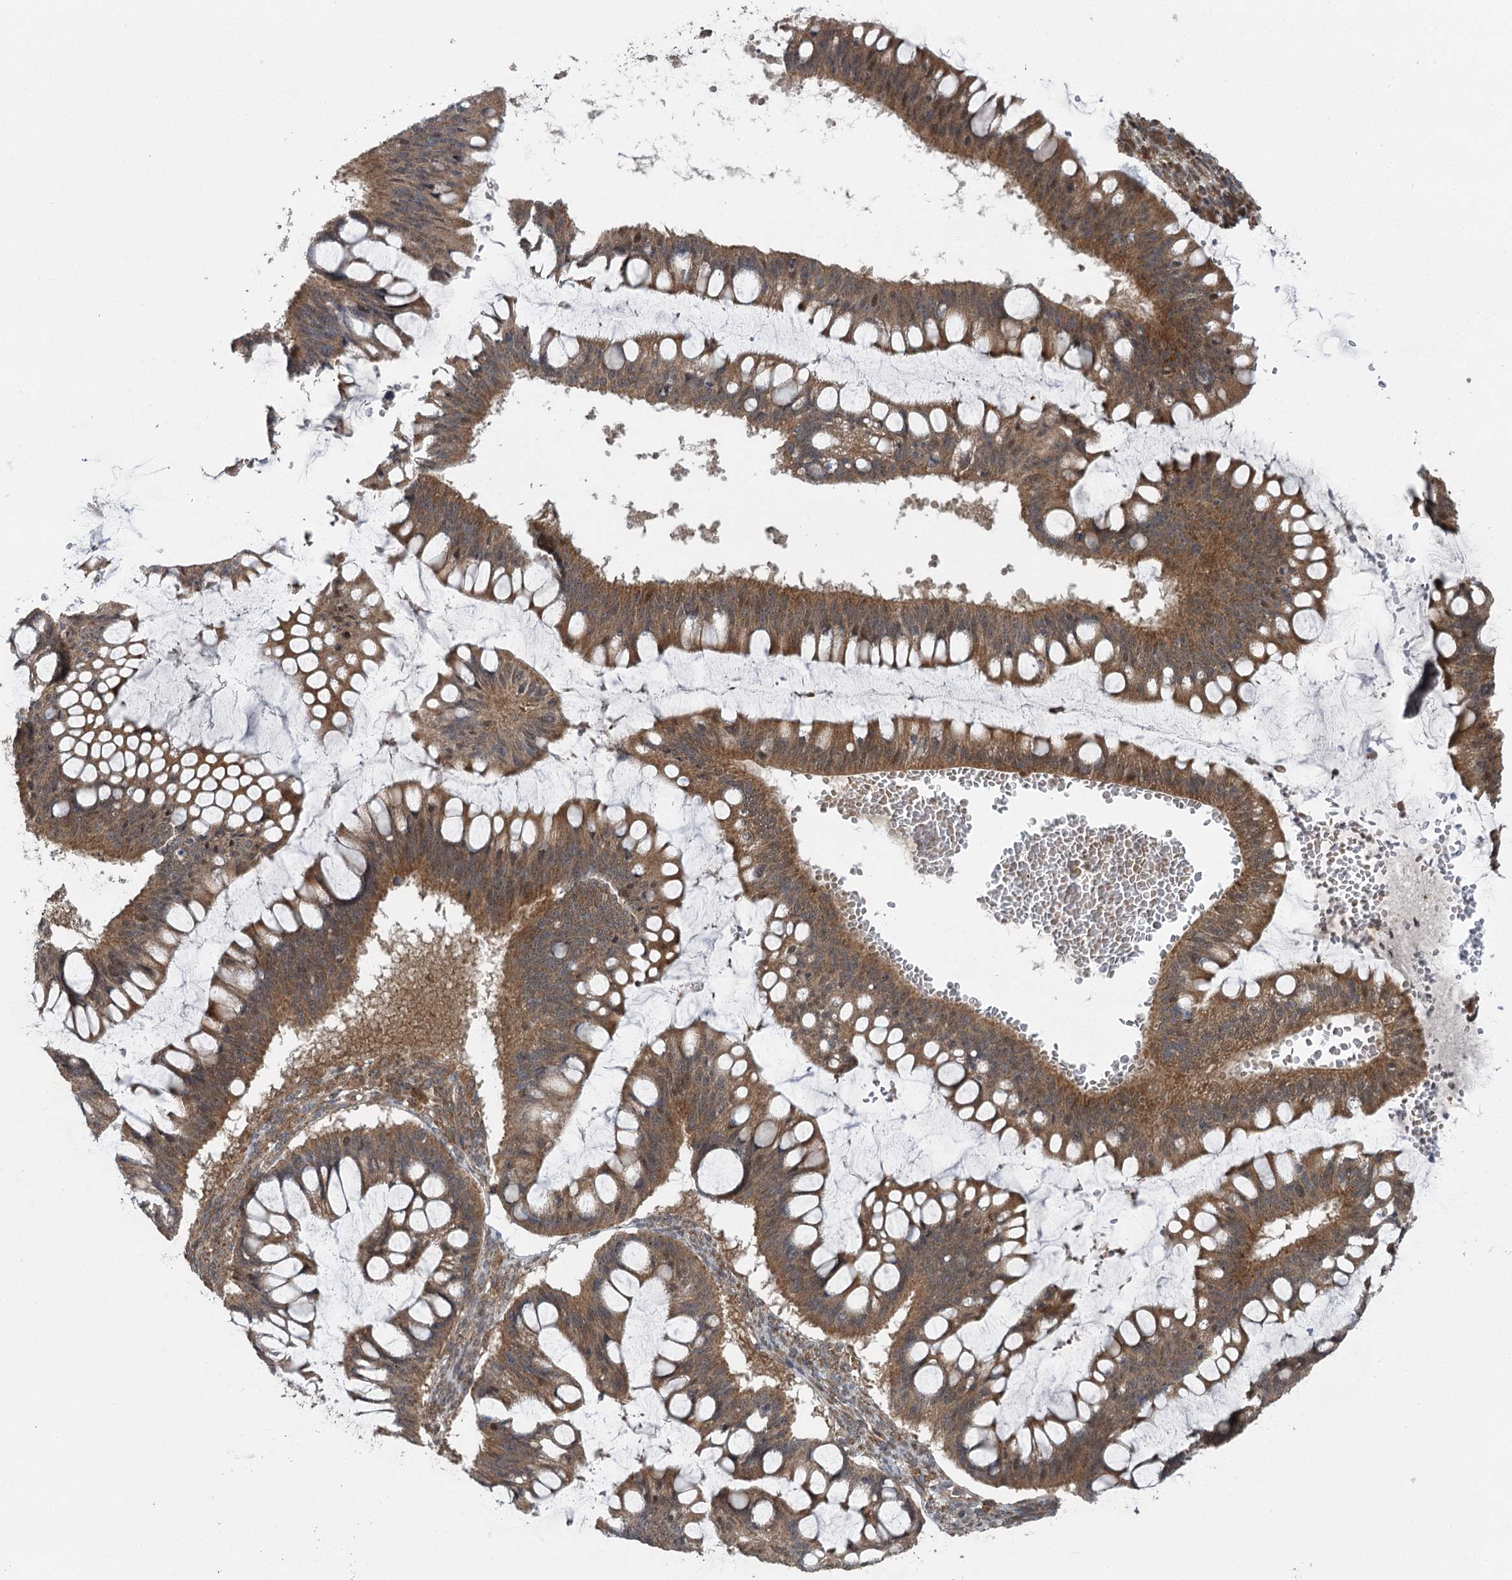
{"staining": {"intensity": "moderate", "quantity": ">75%", "location": "cytoplasmic/membranous"}, "tissue": "ovarian cancer", "cell_type": "Tumor cells", "image_type": "cancer", "snomed": [{"axis": "morphology", "description": "Cystadenocarcinoma, mucinous, NOS"}, {"axis": "topography", "description": "Ovary"}], "caption": "A medium amount of moderate cytoplasmic/membranous staining is present in about >75% of tumor cells in mucinous cystadenocarcinoma (ovarian) tissue.", "gene": "C12orf4", "patient": {"sex": "female", "age": 73}}